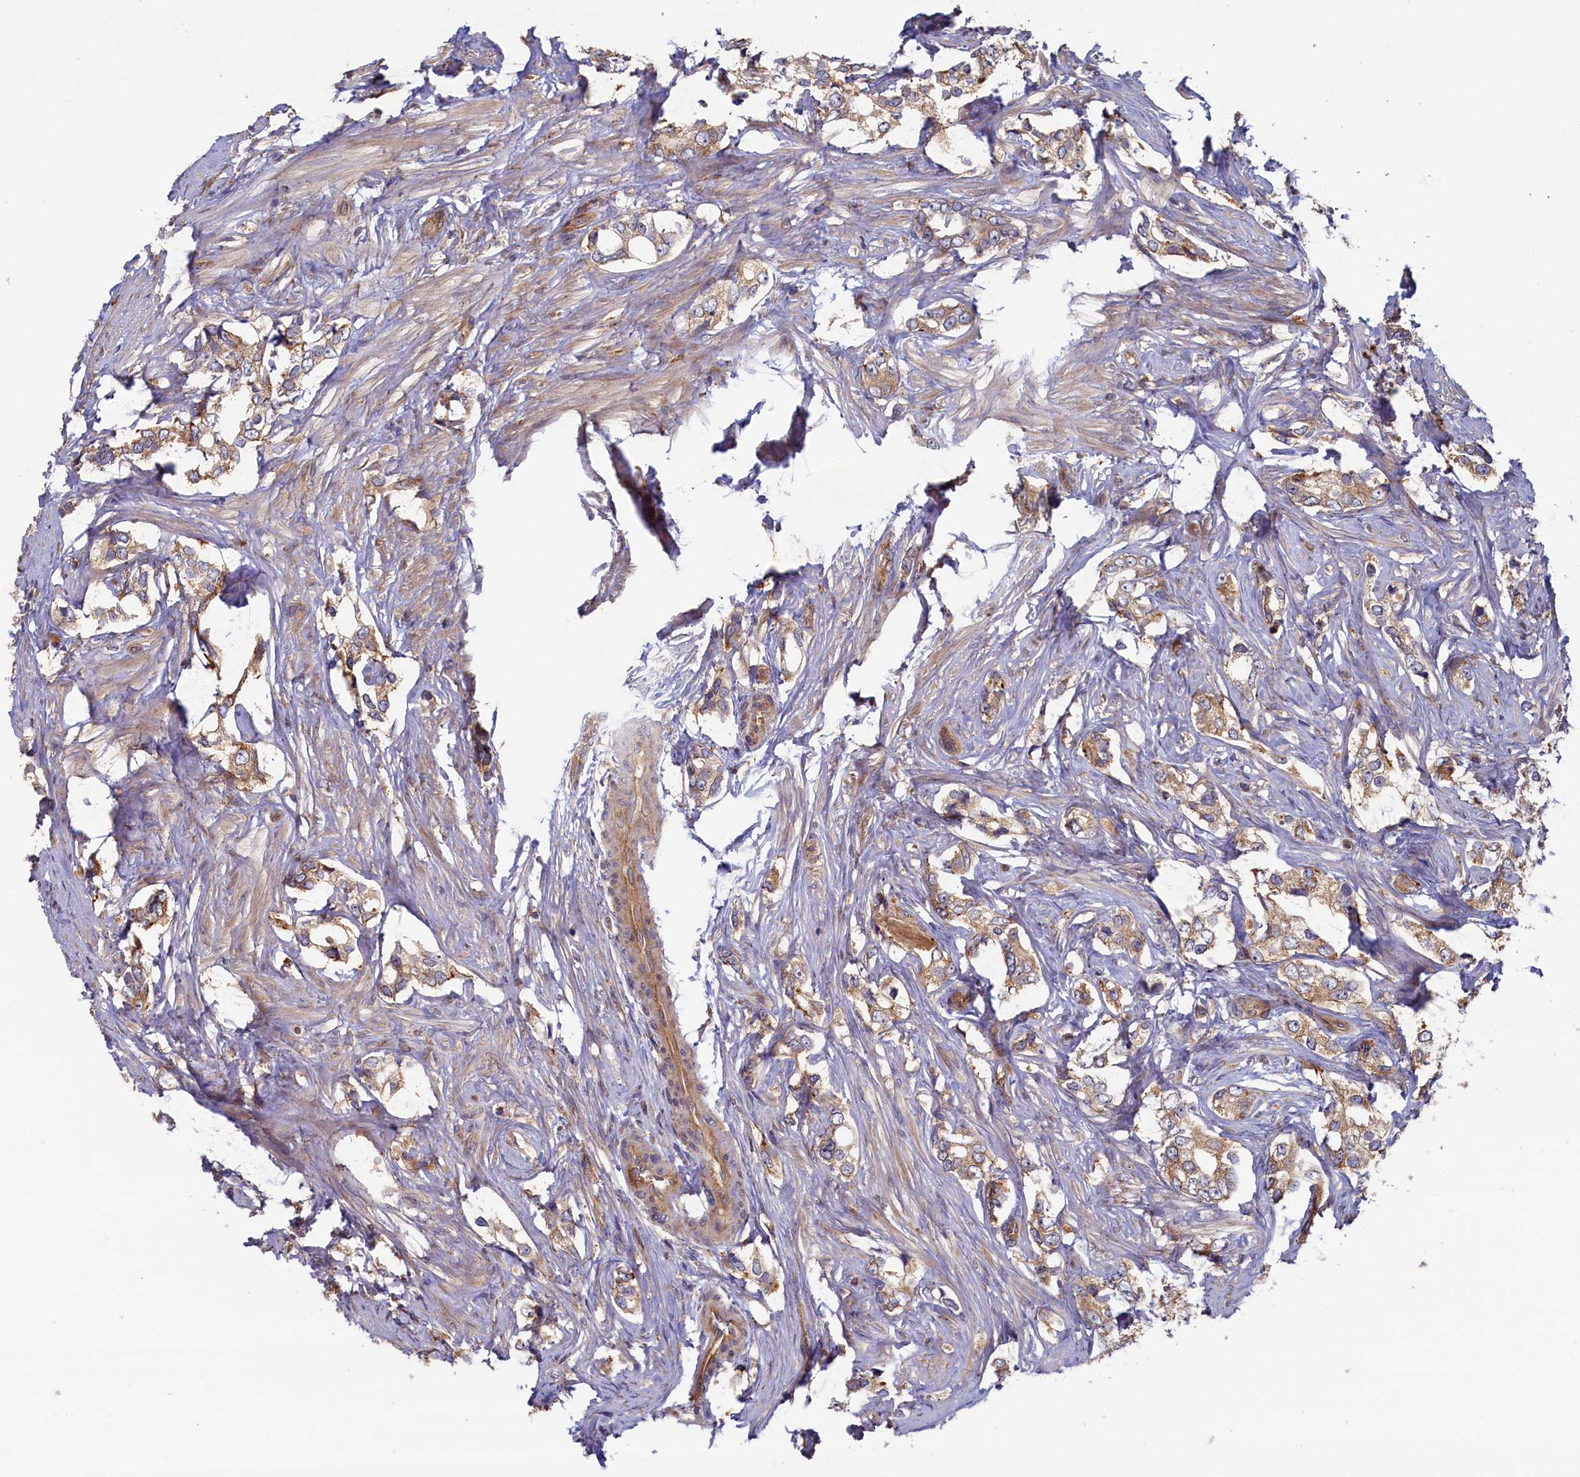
{"staining": {"intensity": "moderate", "quantity": ">75%", "location": "cytoplasmic/membranous"}, "tissue": "prostate cancer", "cell_type": "Tumor cells", "image_type": "cancer", "snomed": [{"axis": "morphology", "description": "Adenocarcinoma, High grade"}, {"axis": "topography", "description": "Prostate"}], "caption": "Immunohistochemical staining of prostate cancer reveals medium levels of moderate cytoplasmic/membranous positivity in about >75% of tumor cells.", "gene": "STX12", "patient": {"sex": "male", "age": 66}}